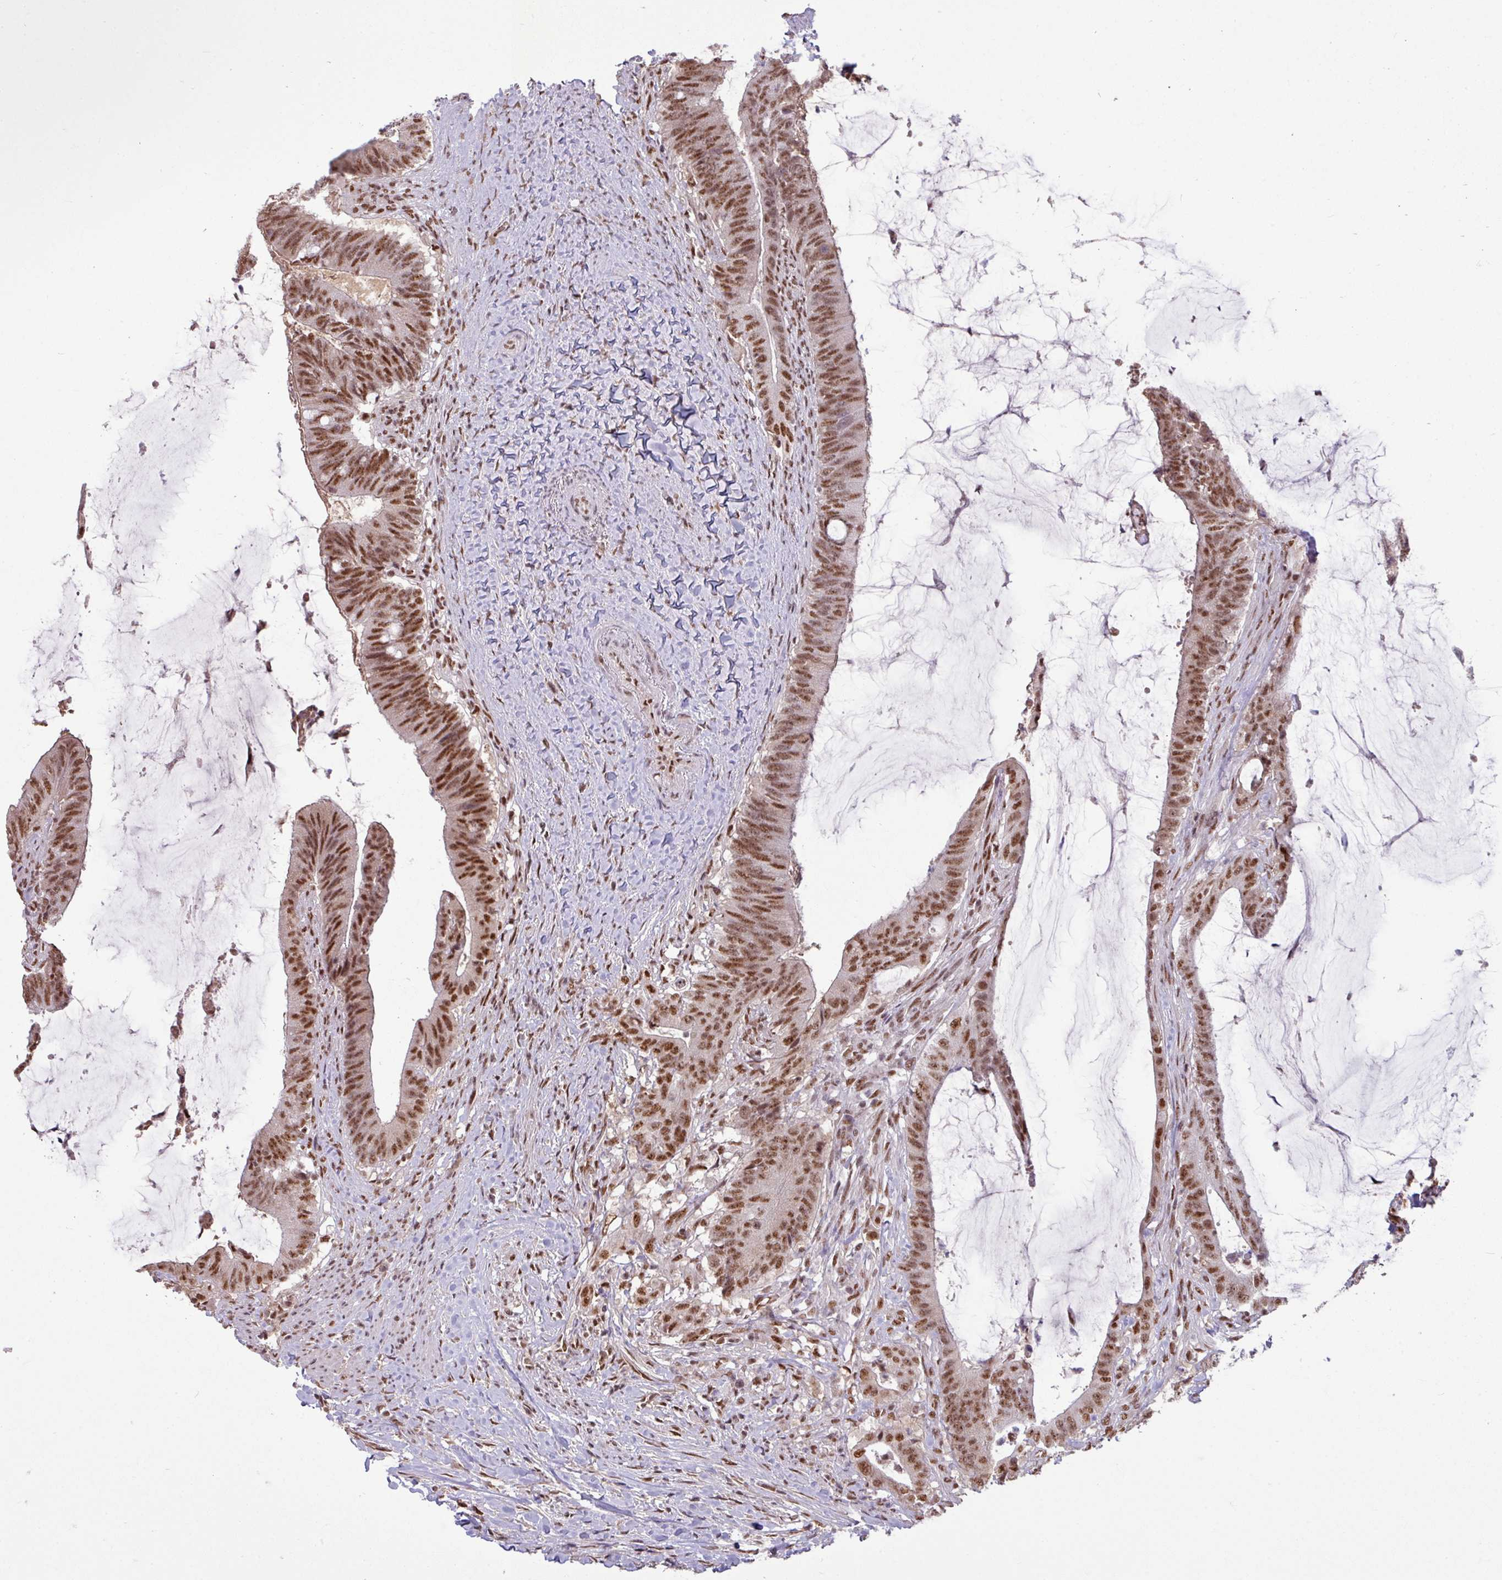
{"staining": {"intensity": "strong", "quantity": ">75%", "location": "nuclear"}, "tissue": "colorectal cancer", "cell_type": "Tumor cells", "image_type": "cancer", "snomed": [{"axis": "morphology", "description": "Adenocarcinoma, NOS"}, {"axis": "topography", "description": "Colon"}], "caption": "Immunohistochemical staining of colorectal adenocarcinoma shows high levels of strong nuclear protein positivity in about >75% of tumor cells. (IHC, brightfield microscopy, high magnification).", "gene": "TDG", "patient": {"sex": "female", "age": 43}}